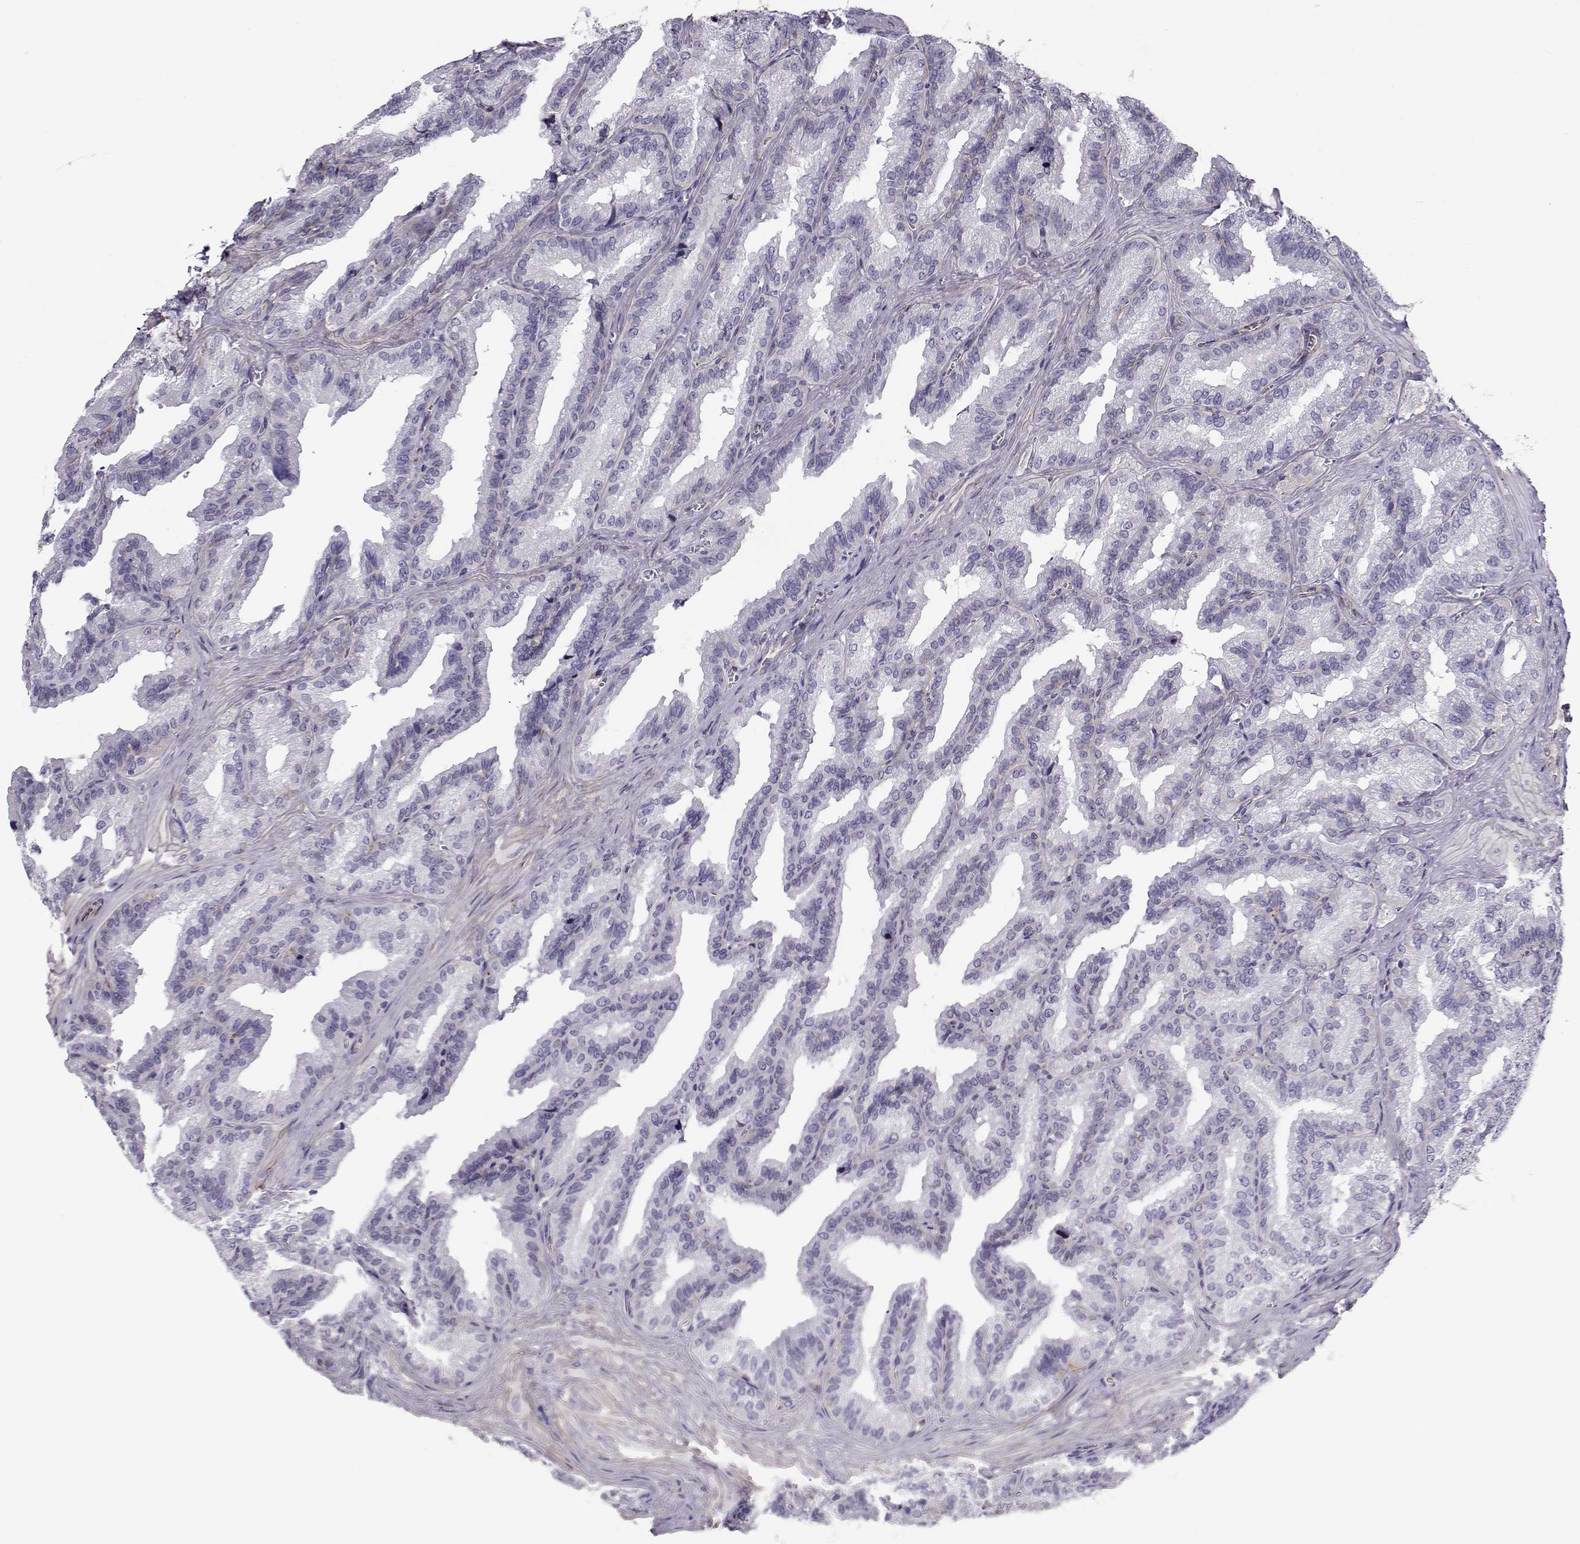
{"staining": {"intensity": "negative", "quantity": "none", "location": "none"}, "tissue": "seminal vesicle", "cell_type": "Glandular cells", "image_type": "normal", "snomed": [{"axis": "morphology", "description": "Normal tissue, NOS"}, {"axis": "topography", "description": "Seminal veicle"}], "caption": "Glandular cells show no significant expression in normal seminal vesicle.", "gene": "MYO1A", "patient": {"sex": "male", "age": 37}}